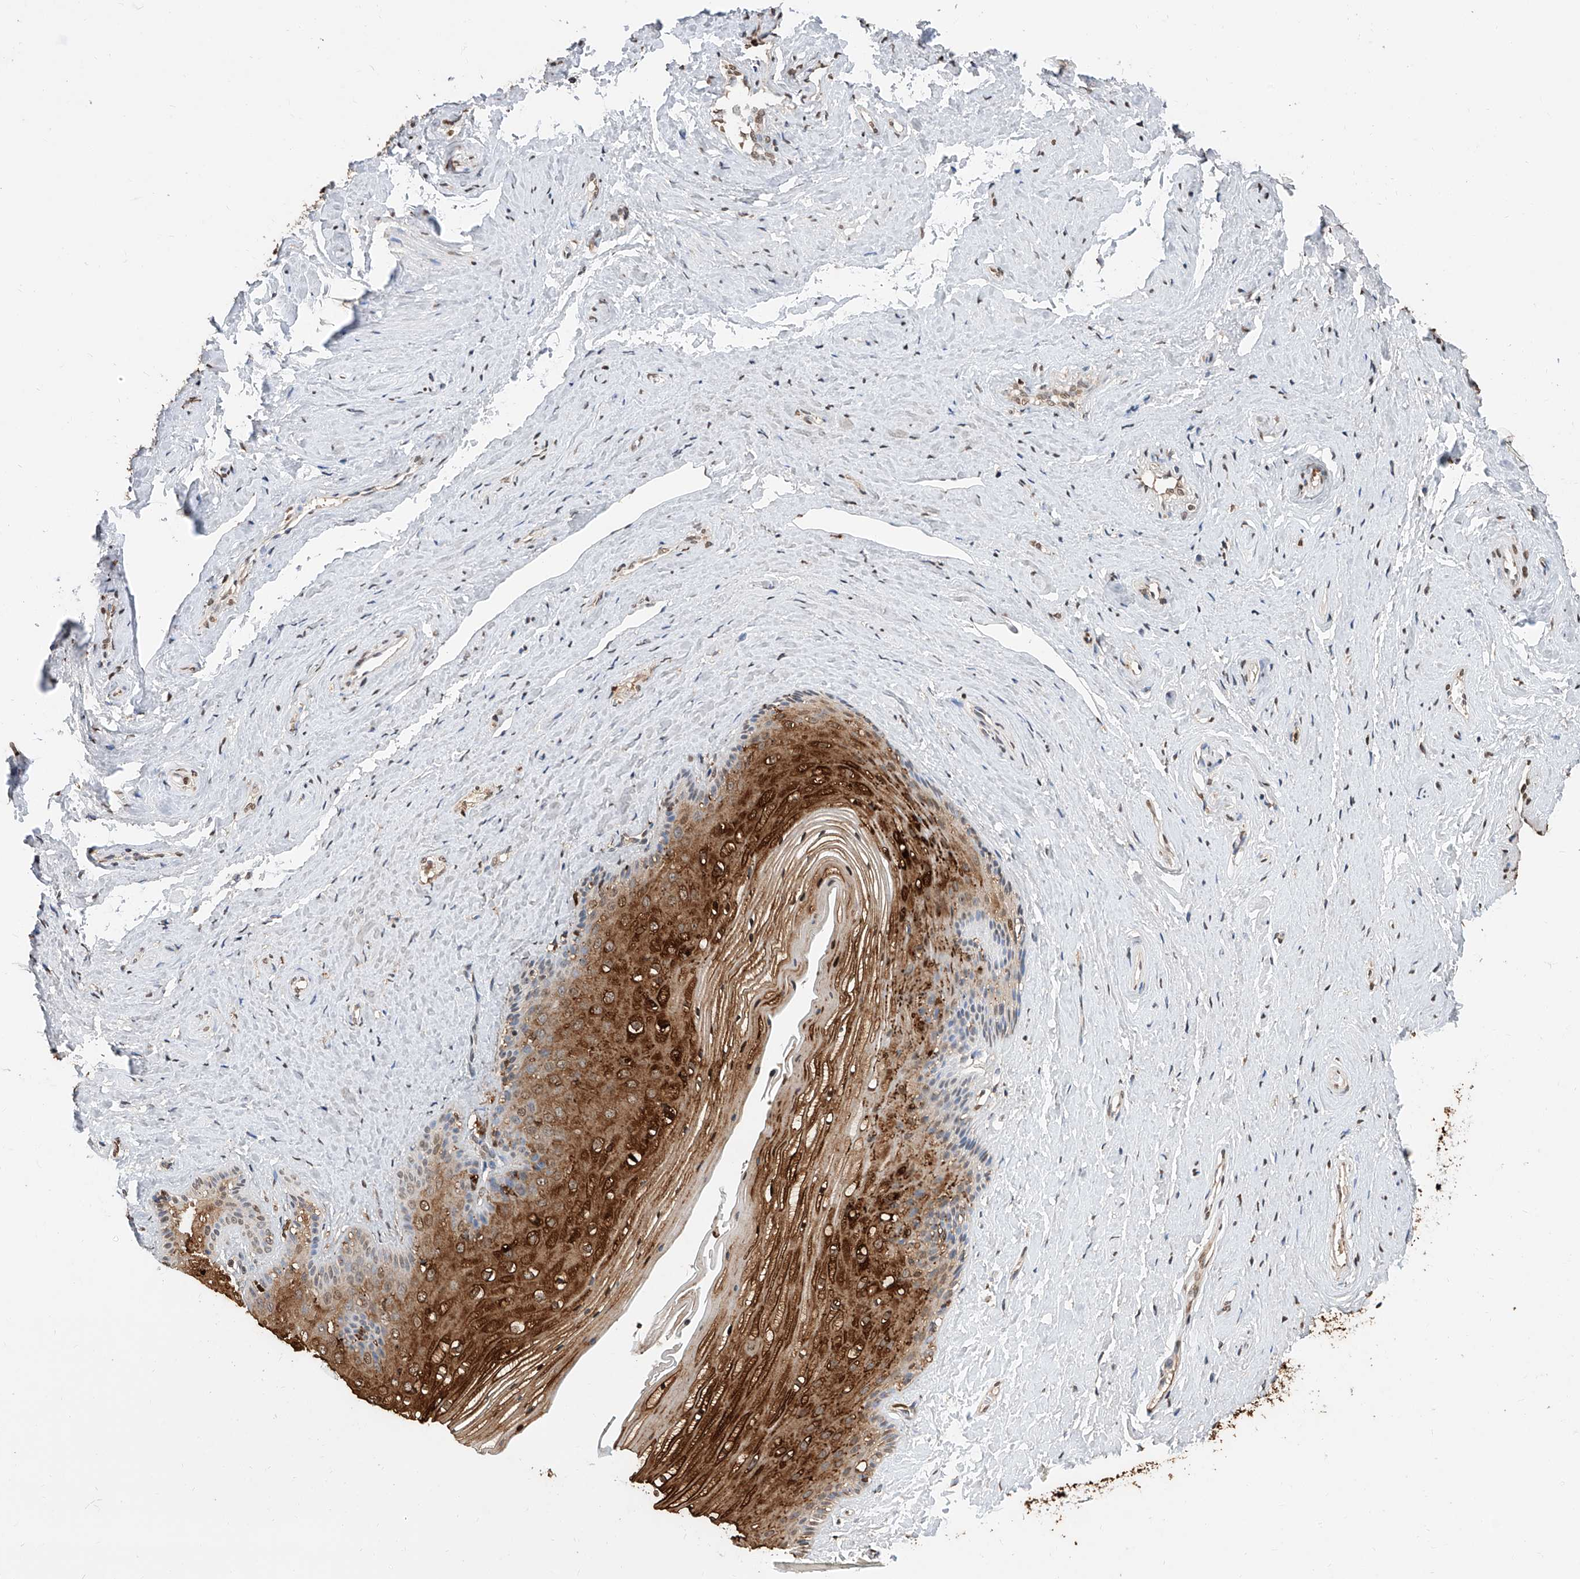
{"staining": {"intensity": "strong", "quantity": ">75%", "location": "cytoplasmic/membranous"}, "tissue": "vagina", "cell_type": "Squamous epithelial cells", "image_type": "normal", "snomed": [{"axis": "morphology", "description": "Normal tissue, NOS"}, {"axis": "topography", "description": "Vagina"}, {"axis": "topography", "description": "Cervix"}], "caption": "Vagina stained for a protein (brown) exhibits strong cytoplasmic/membranous positive expression in about >75% of squamous epithelial cells.", "gene": "RP9", "patient": {"sex": "female", "age": 40}}